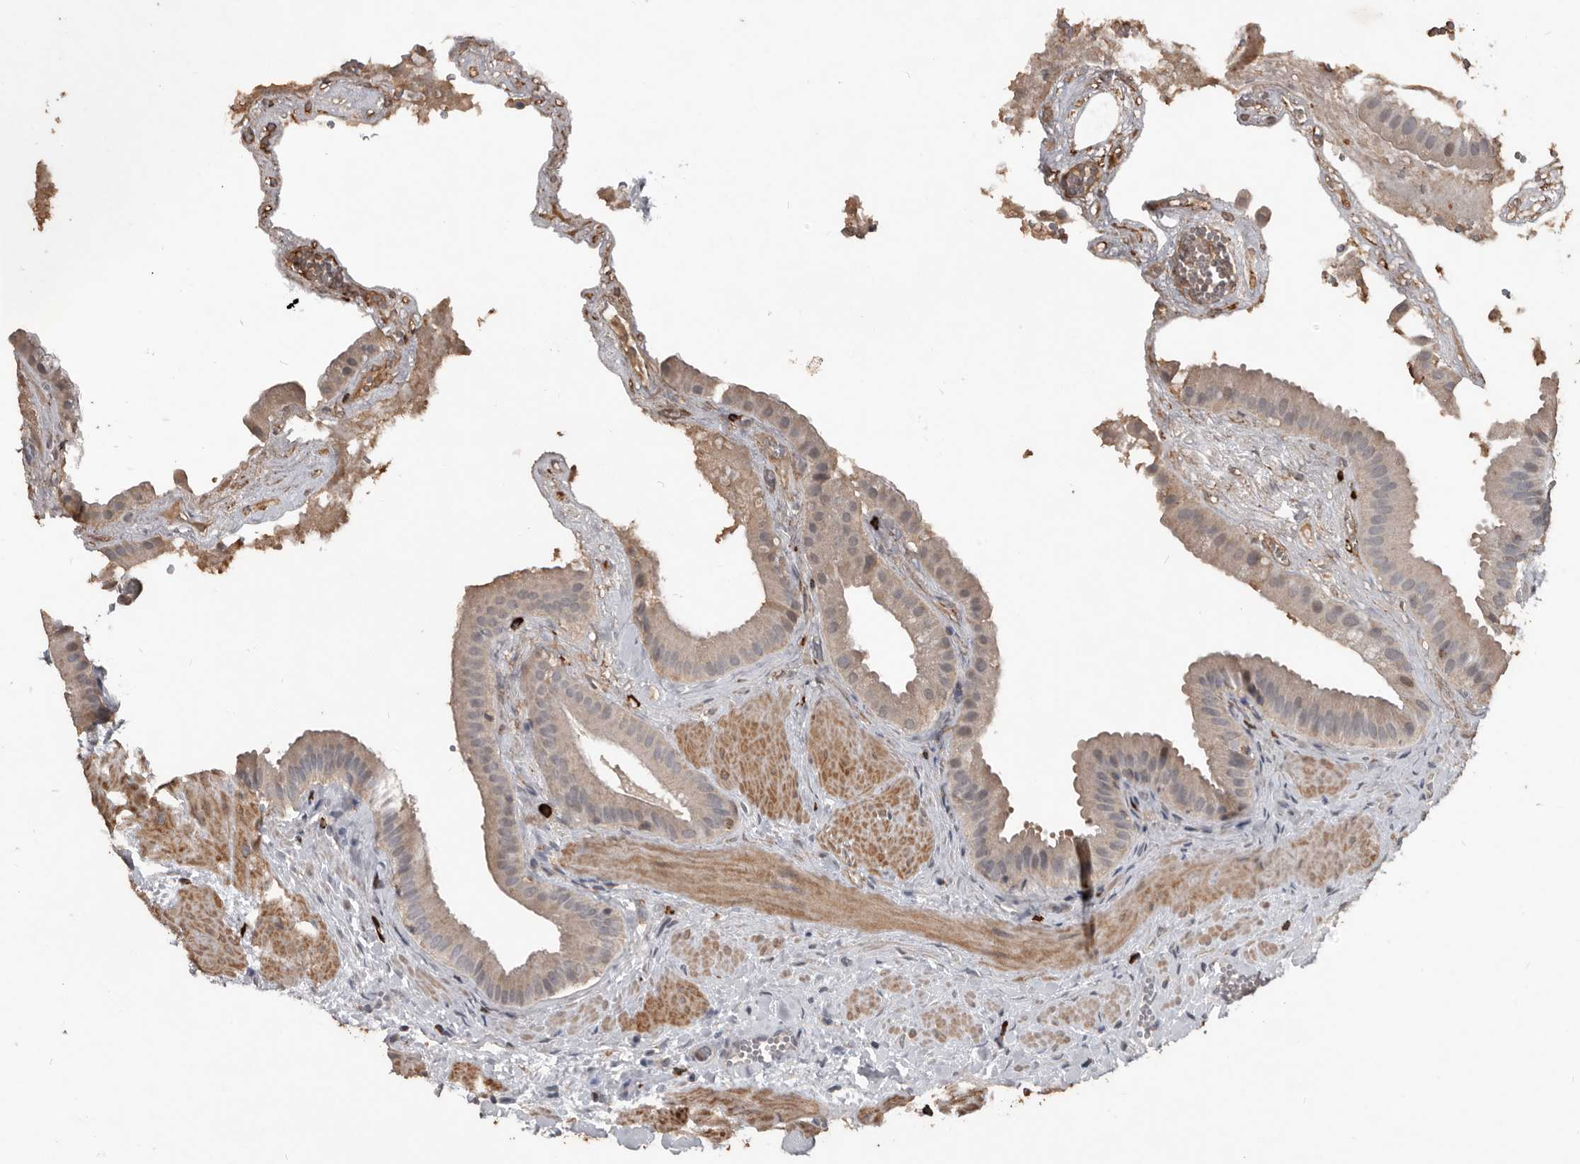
{"staining": {"intensity": "weak", "quantity": "25%-75%", "location": "cytoplasmic/membranous"}, "tissue": "gallbladder", "cell_type": "Glandular cells", "image_type": "normal", "snomed": [{"axis": "morphology", "description": "Normal tissue, NOS"}, {"axis": "topography", "description": "Gallbladder"}], "caption": "Brown immunohistochemical staining in unremarkable gallbladder exhibits weak cytoplasmic/membranous staining in approximately 25%-75% of glandular cells. (brown staining indicates protein expression, while blue staining denotes nuclei).", "gene": "BAMBI", "patient": {"sex": "male", "age": 55}}